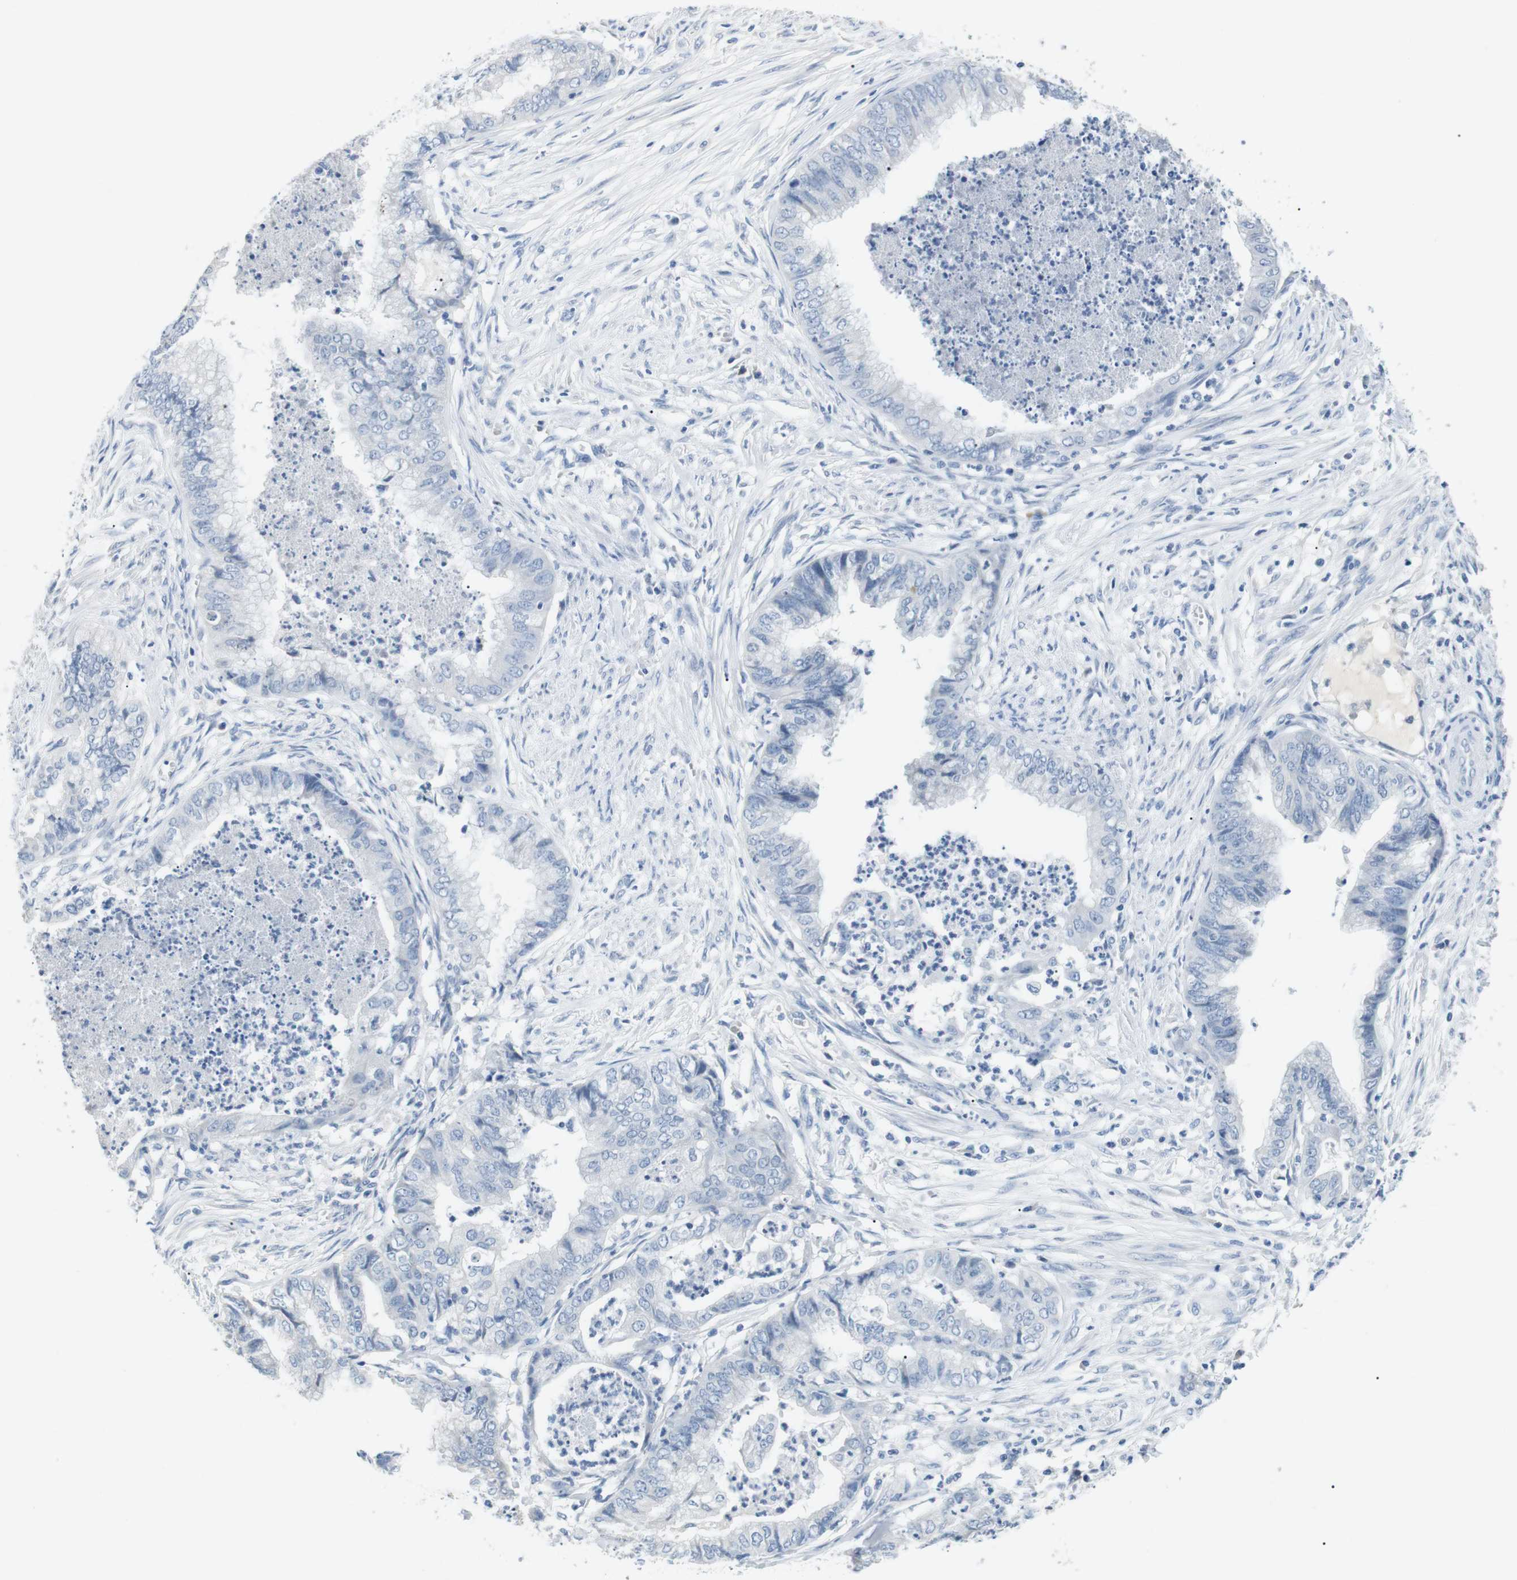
{"staining": {"intensity": "negative", "quantity": "none", "location": "none"}, "tissue": "endometrial cancer", "cell_type": "Tumor cells", "image_type": "cancer", "snomed": [{"axis": "morphology", "description": "Necrosis, NOS"}, {"axis": "morphology", "description": "Adenocarcinoma, NOS"}, {"axis": "topography", "description": "Endometrium"}], "caption": "An IHC image of endometrial adenocarcinoma is shown. There is no staining in tumor cells of endometrial adenocarcinoma.", "gene": "FCGRT", "patient": {"sex": "female", "age": 79}}